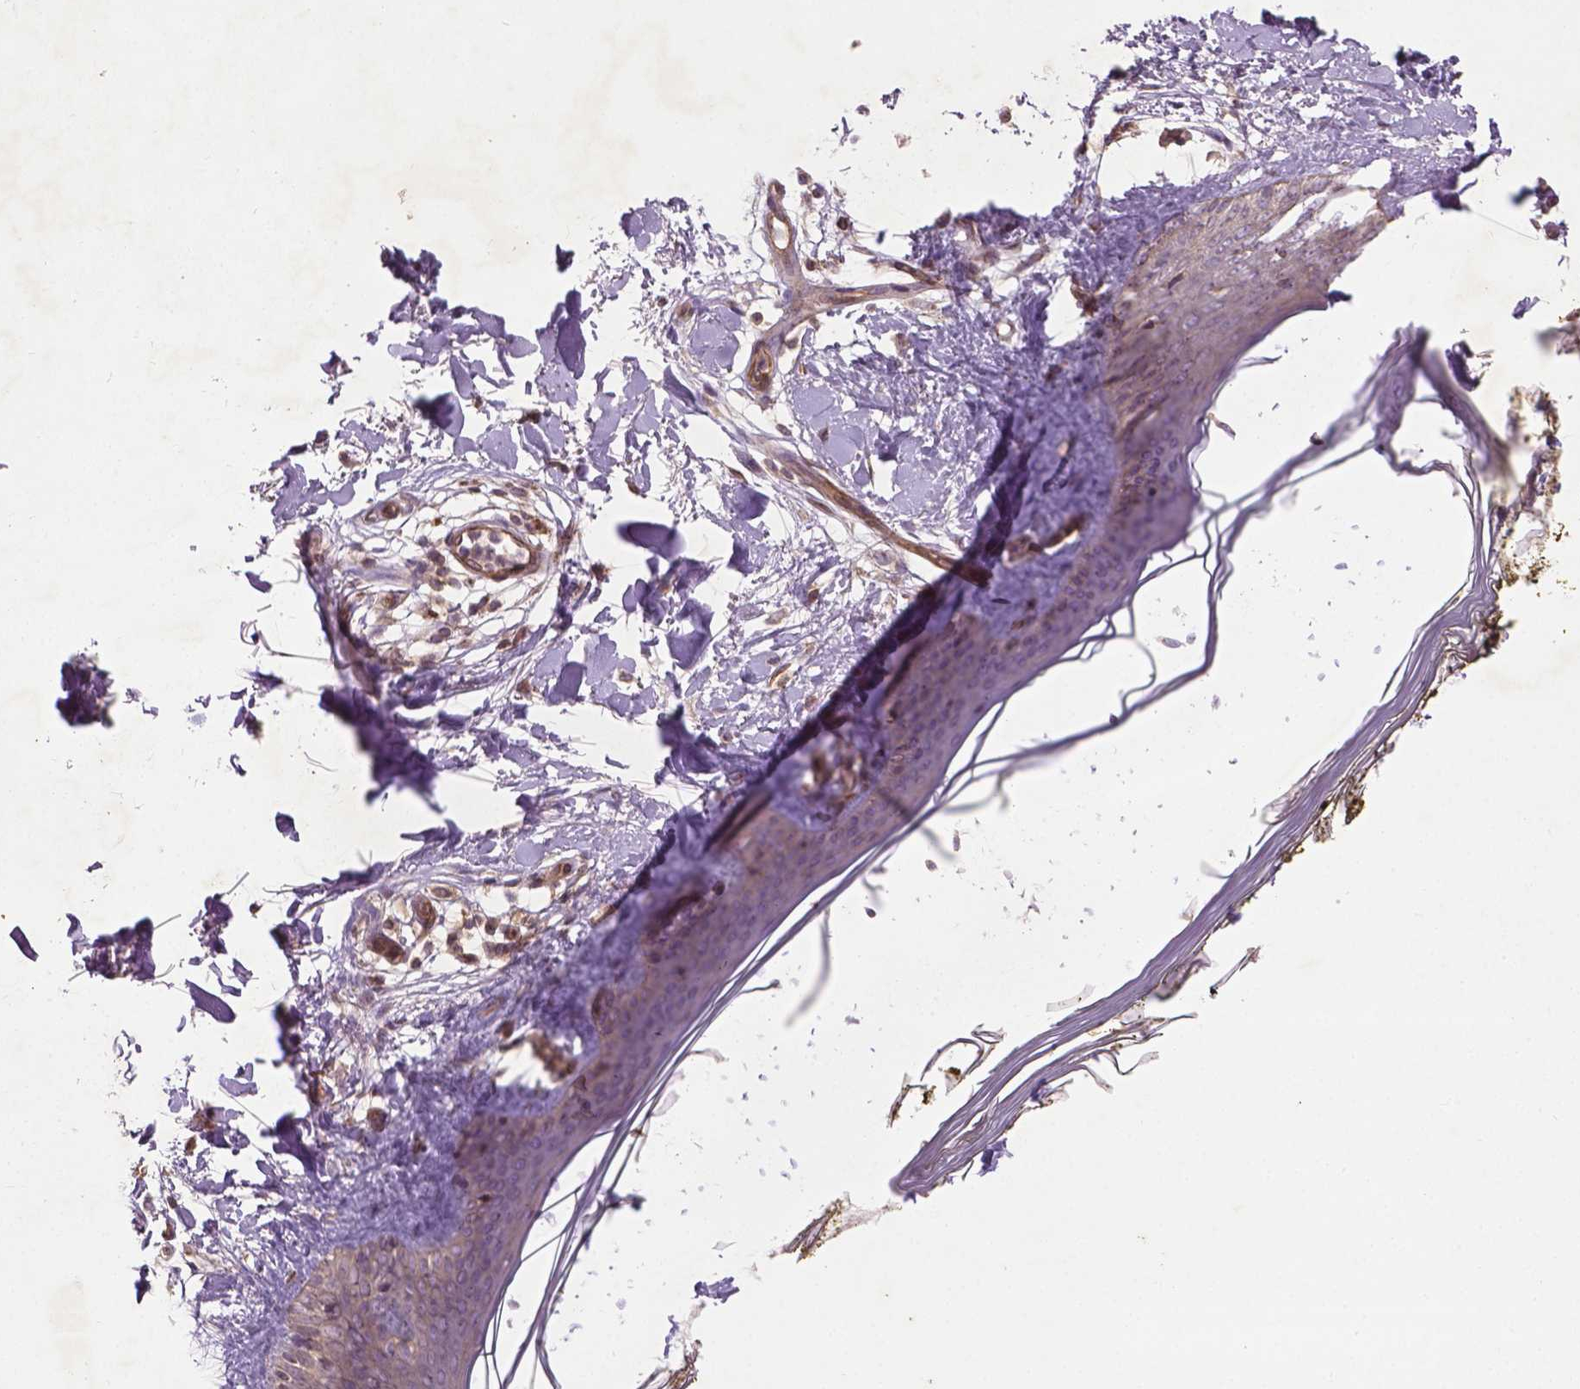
{"staining": {"intensity": "negative", "quantity": "none", "location": "none"}, "tissue": "skin", "cell_type": "Fibroblasts", "image_type": "normal", "snomed": [{"axis": "morphology", "description": "Normal tissue, NOS"}, {"axis": "topography", "description": "Skin"}], "caption": "This is an immunohistochemistry photomicrograph of normal human skin. There is no expression in fibroblasts.", "gene": "TCHP", "patient": {"sex": "female", "age": 34}}